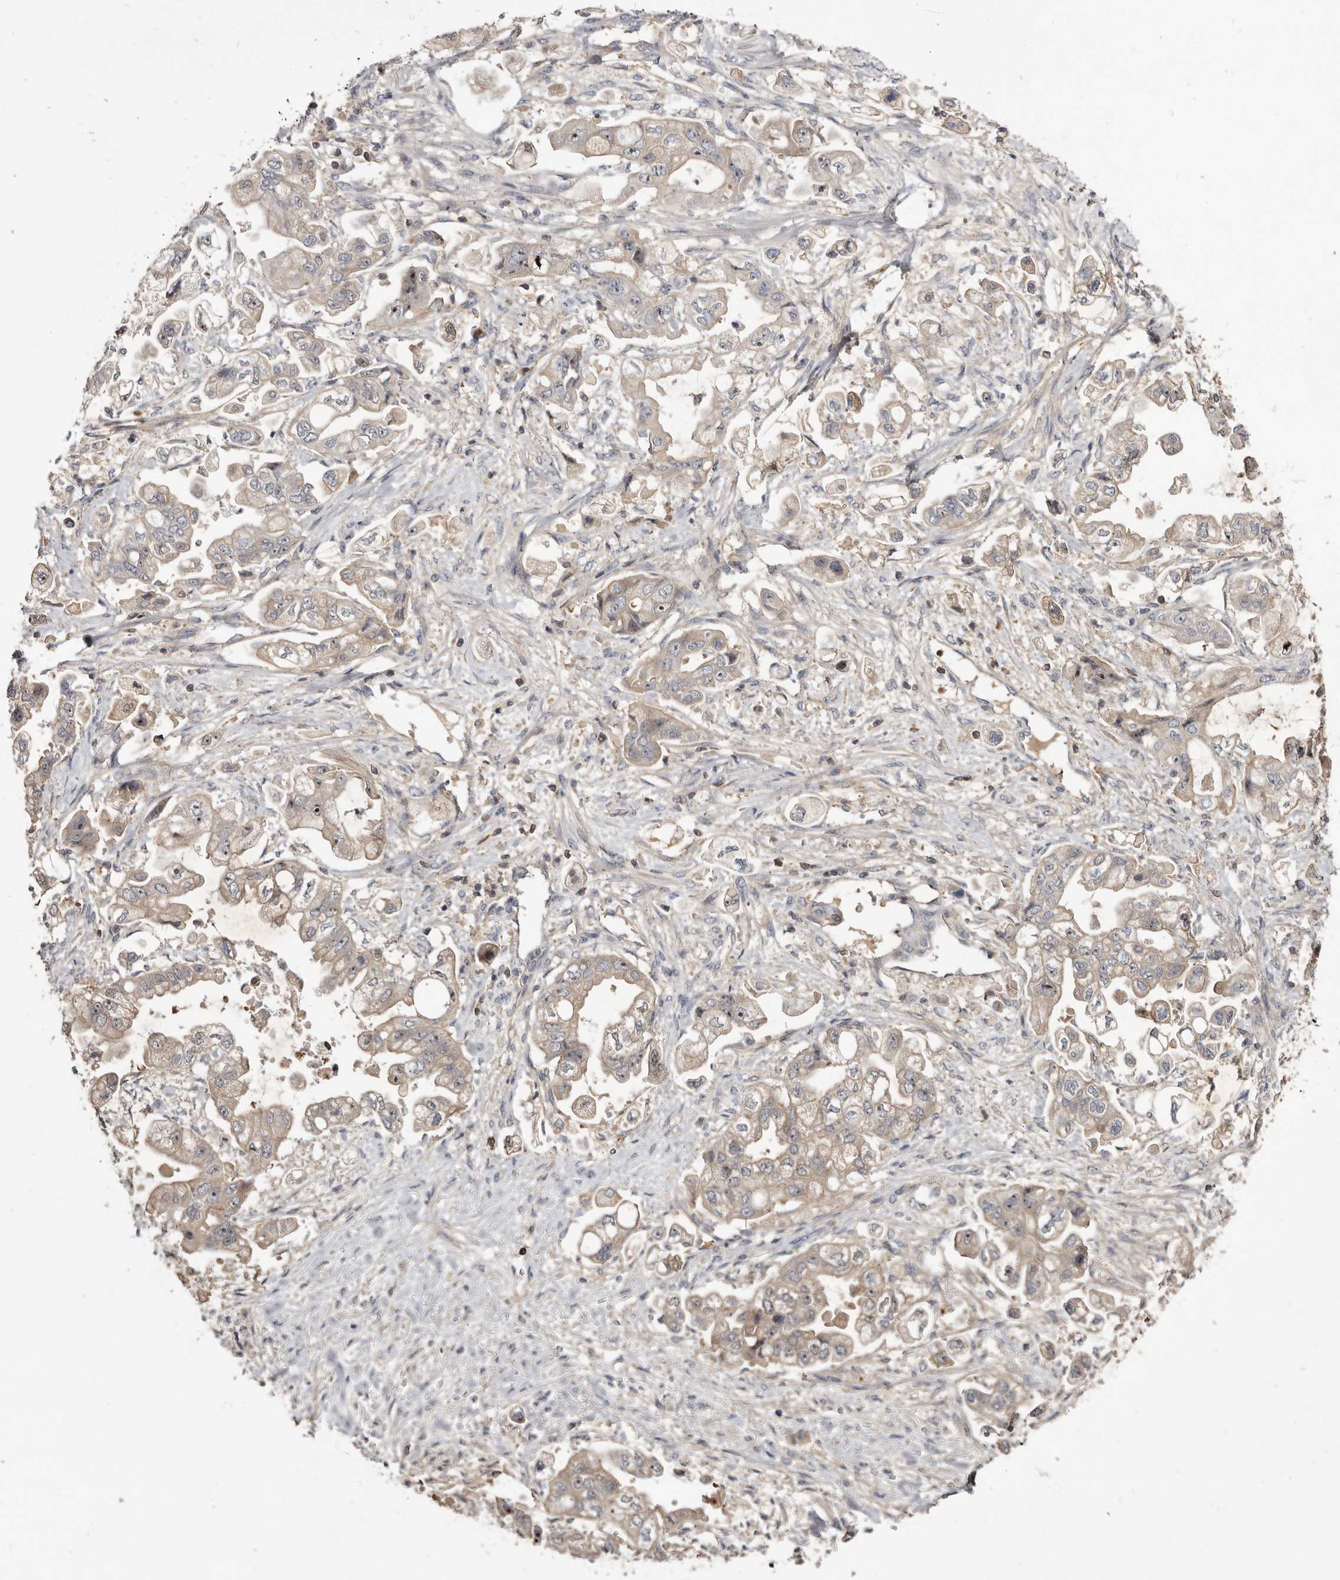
{"staining": {"intensity": "weak", "quantity": "<25%", "location": "cytoplasmic/membranous,nuclear"}, "tissue": "stomach cancer", "cell_type": "Tumor cells", "image_type": "cancer", "snomed": [{"axis": "morphology", "description": "Adenocarcinoma, NOS"}, {"axis": "topography", "description": "Stomach"}], "caption": "Tumor cells show no significant staining in adenocarcinoma (stomach).", "gene": "TTC39A", "patient": {"sex": "male", "age": 62}}